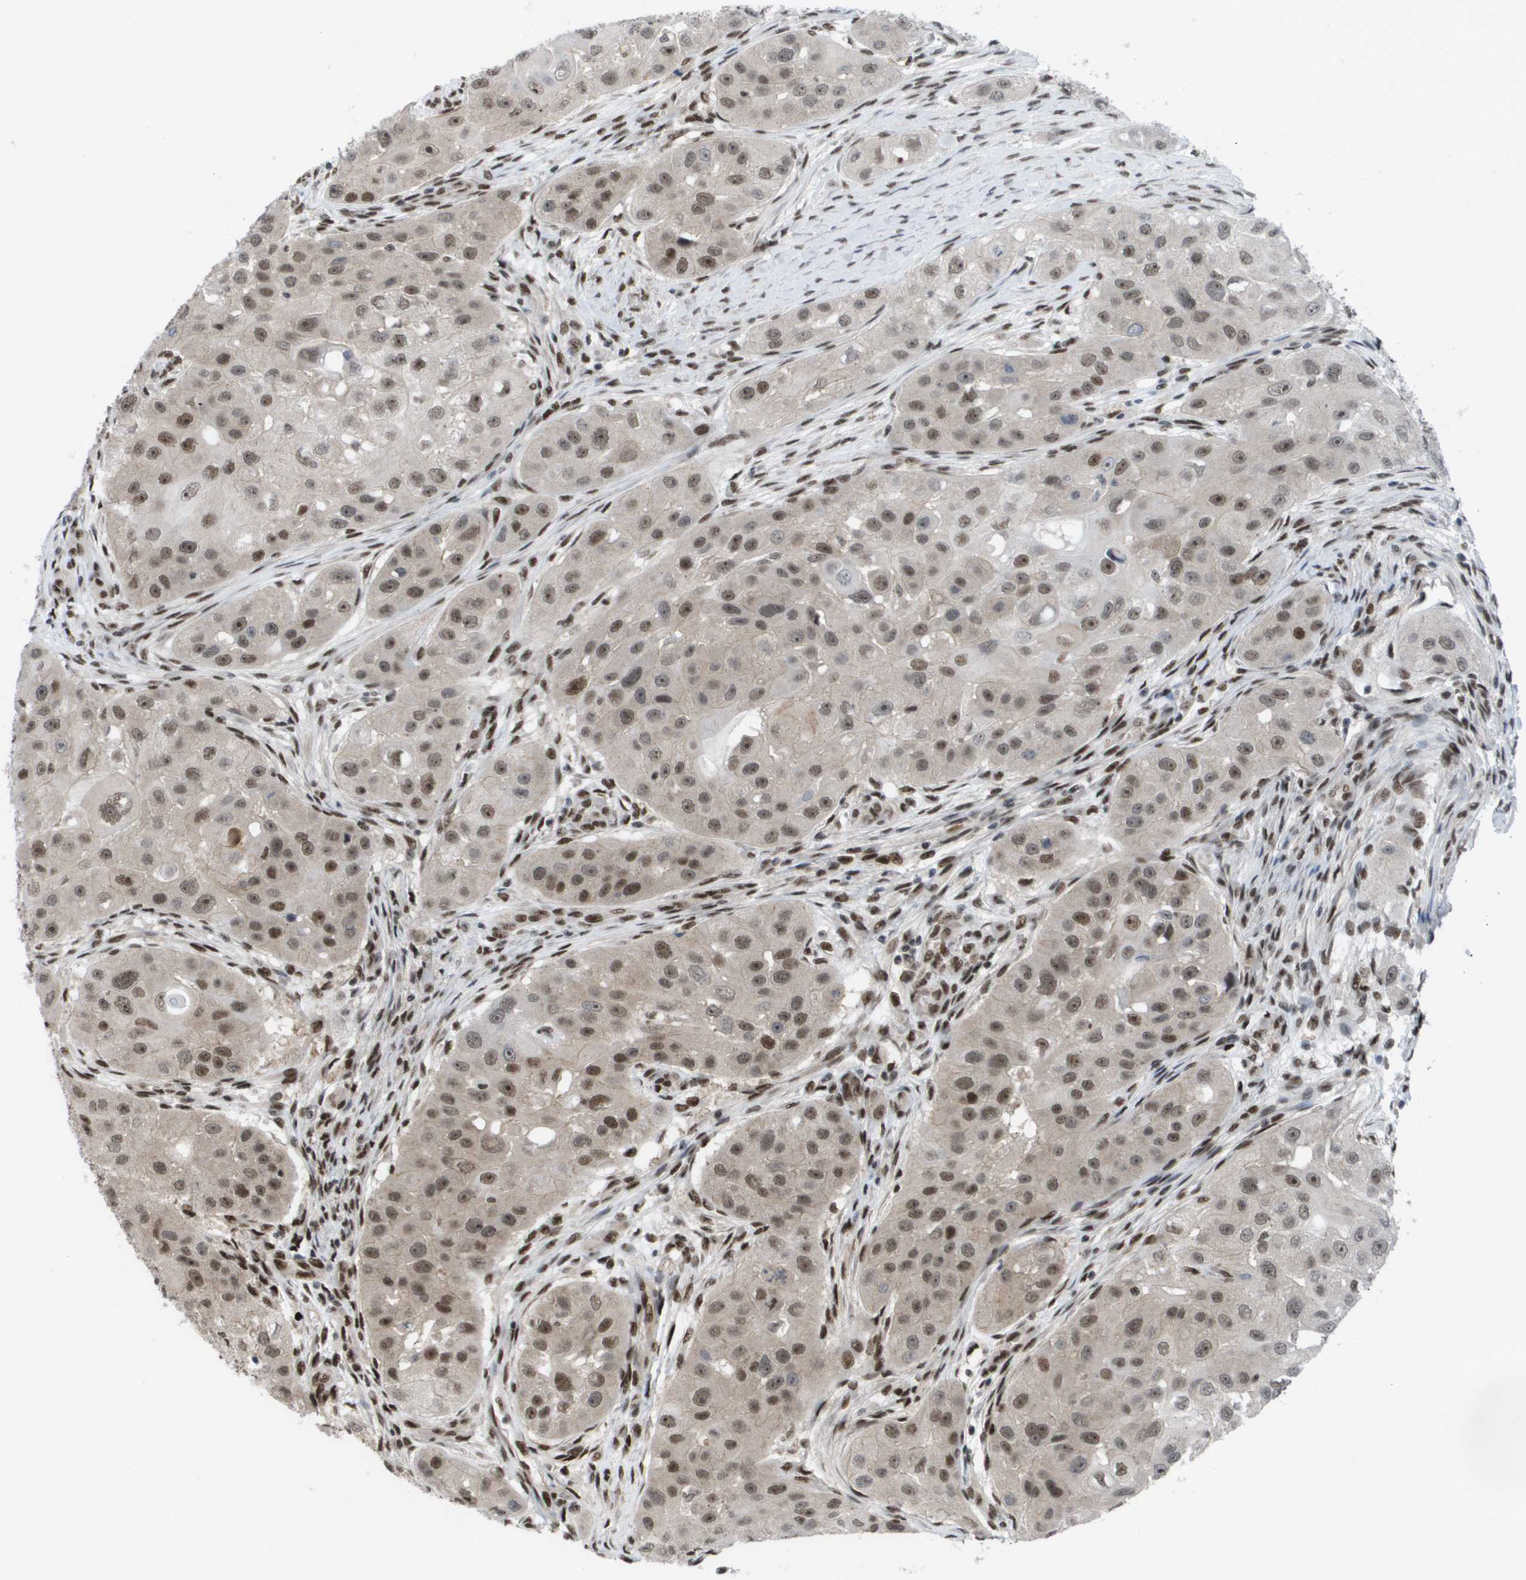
{"staining": {"intensity": "moderate", "quantity": ">75%", "location": "nuclear"}, "tissue": "head and neck cancer", "cell_type": "Tumor cells", "image_type": "cancer", "snomed": [{"axis": "morphology", "description": "Normal tissue, NOS"}, {"axis": "morphology", "description": "Squamous cell carcinoma, NOS"}, {"axis": "topography", "description": "Skeletal muscle"}, {"axis": "topography", "description": "Head-Neck"}], "caption": "Head and neck cancer (squamous cell carcinoma) stained with immunohistochemistry (IHC) exhibits moderate nuclear expression in about >75% of tumor cells. (DAB IHC, brown staining for protein, blue staining for nuclei).", "gene": "CDT1", "patient": {"sex": "male", "age": 51}}